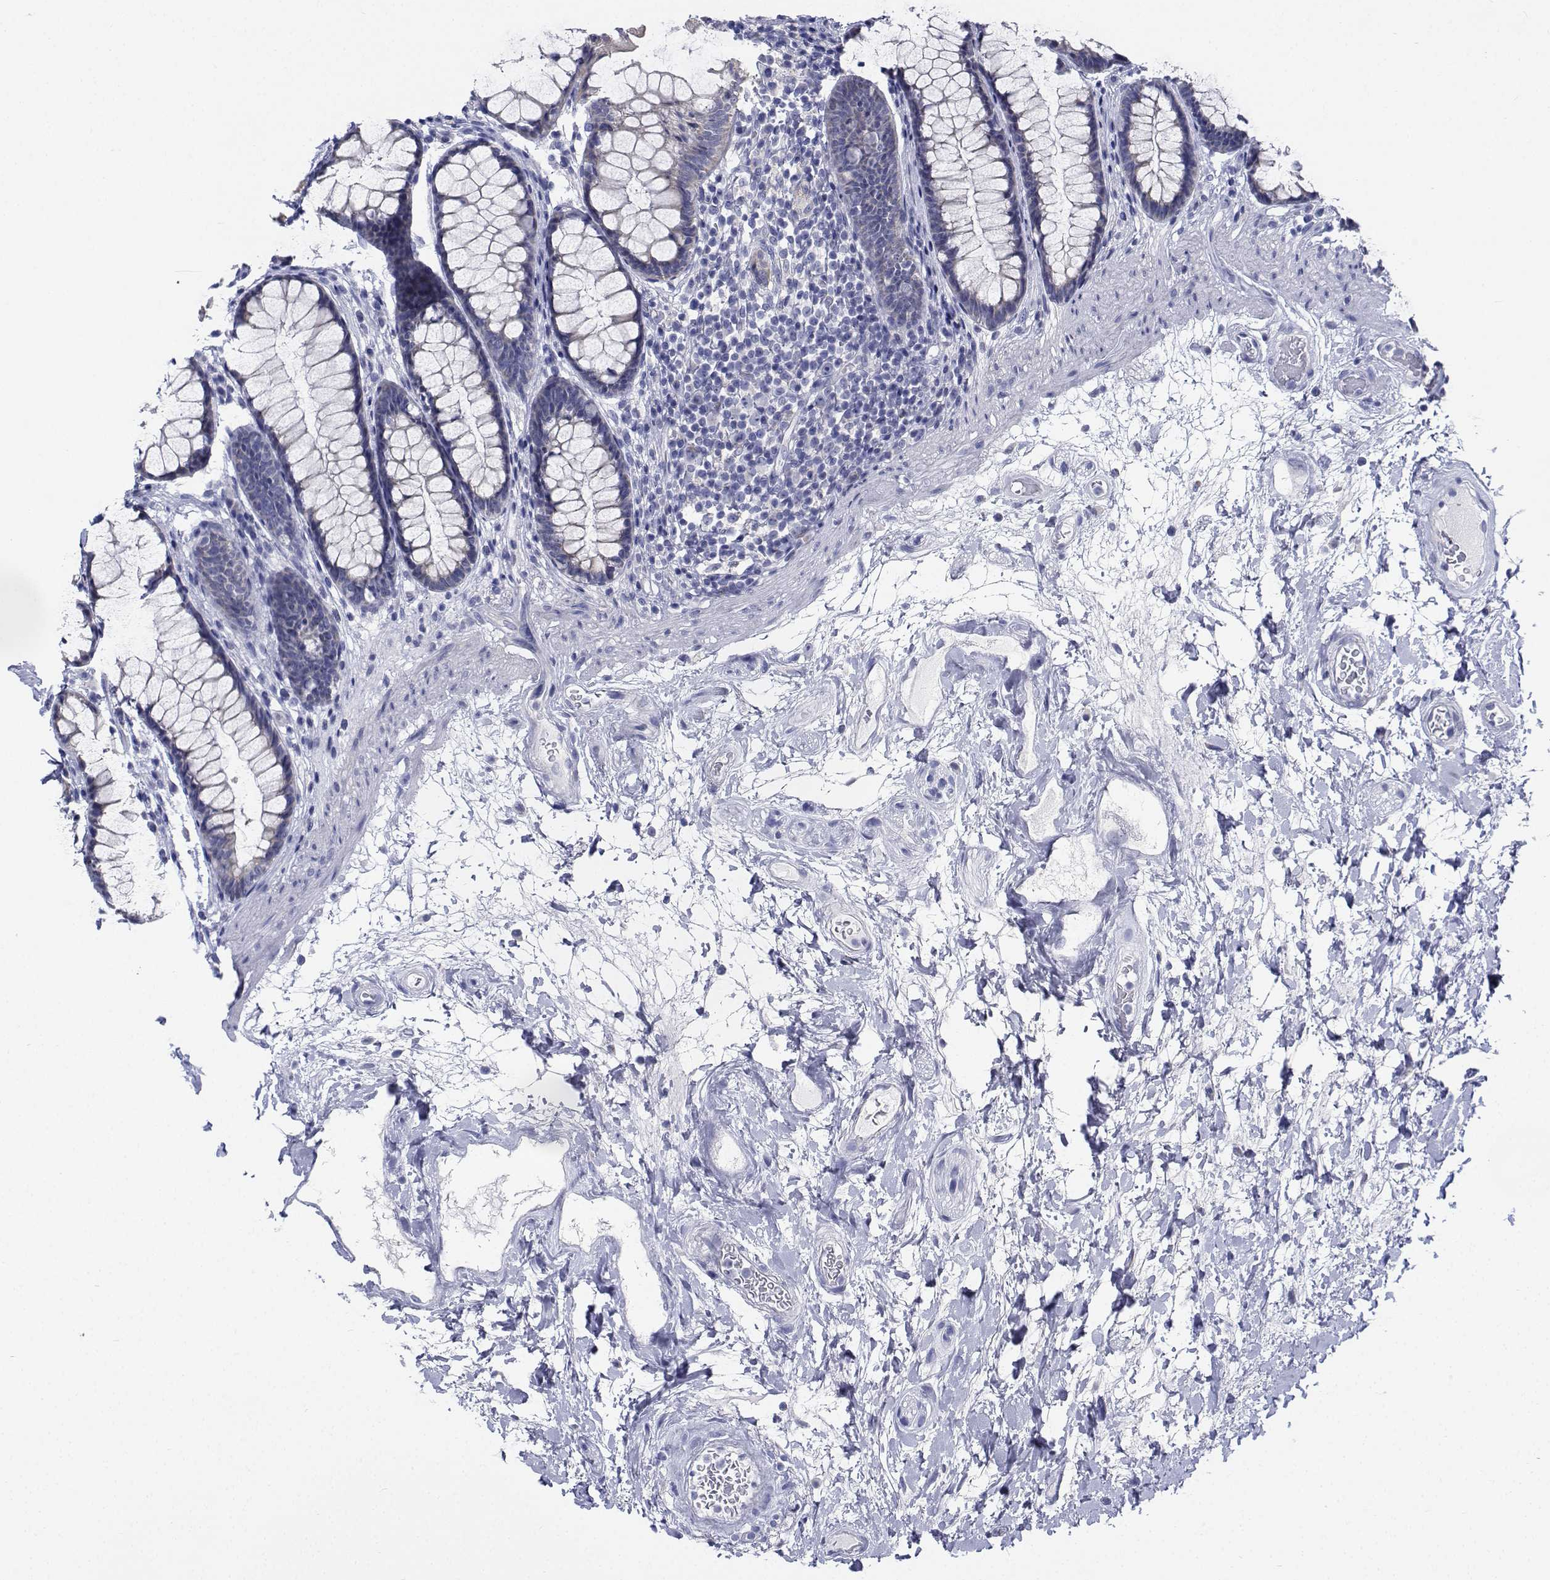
{"staining": {"intensity": "negative", "quantity": "none", "location": "none"}, "tissue": "rectum", "cell_type": "Glandular cells", "image_type": "normal", "snomed": [{"axis": "morphology", "description": "Normal tissue, NOS"}, {"axis": "topography", "description": "Rectum"}], "caption": "Immunohistochemistry image of normal human rectum stained for a protein (brown), which exhibits no staining in glandular cells.", "gene": "CDHR3", "patient": {"sex": "male", "age": 72}}